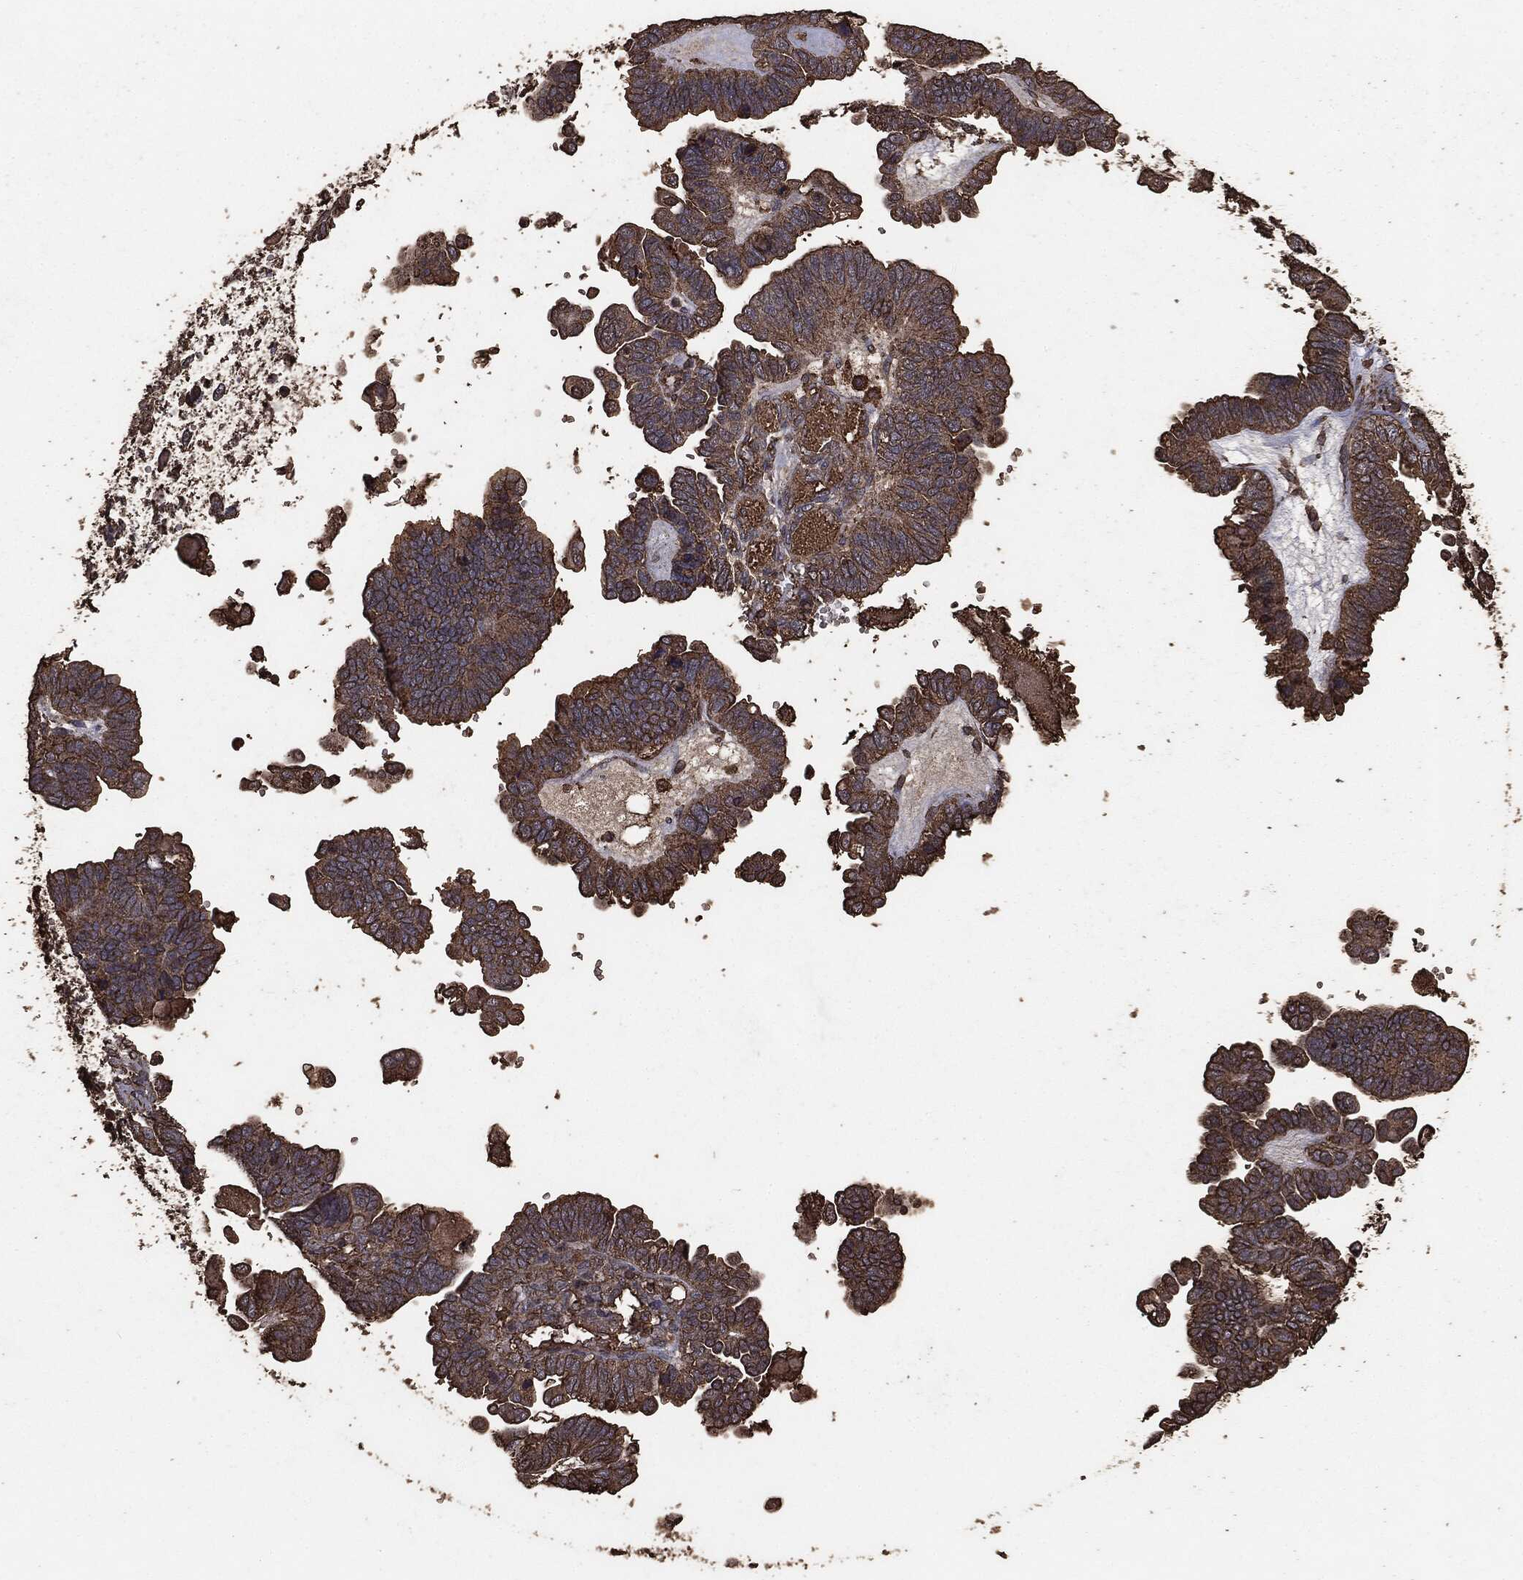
{"staining": {"intensity": "moderate", "quantity": ">75%", "location": "cytoplasmic/membranous"}, "tissue": "ovarian cancer", "cell_type": "Tumor cells", "image_type": "cancer", "snomed": [{"axis": "morphology", "description": "Cystadenocarcinoma, serous, NOS"}, {"axis": "topography", "description": "Ovary"}], "caption": "This micrograph exhibits immunohistochemistry (IHC) staining of serous cystadenocarcinoma (ovarian), with medium moderate cytoplasmic/membranous staining in approximately >75% of tumor cells.", "gene": "MTOR", "patient": {"sex": "female", "age": 51}}